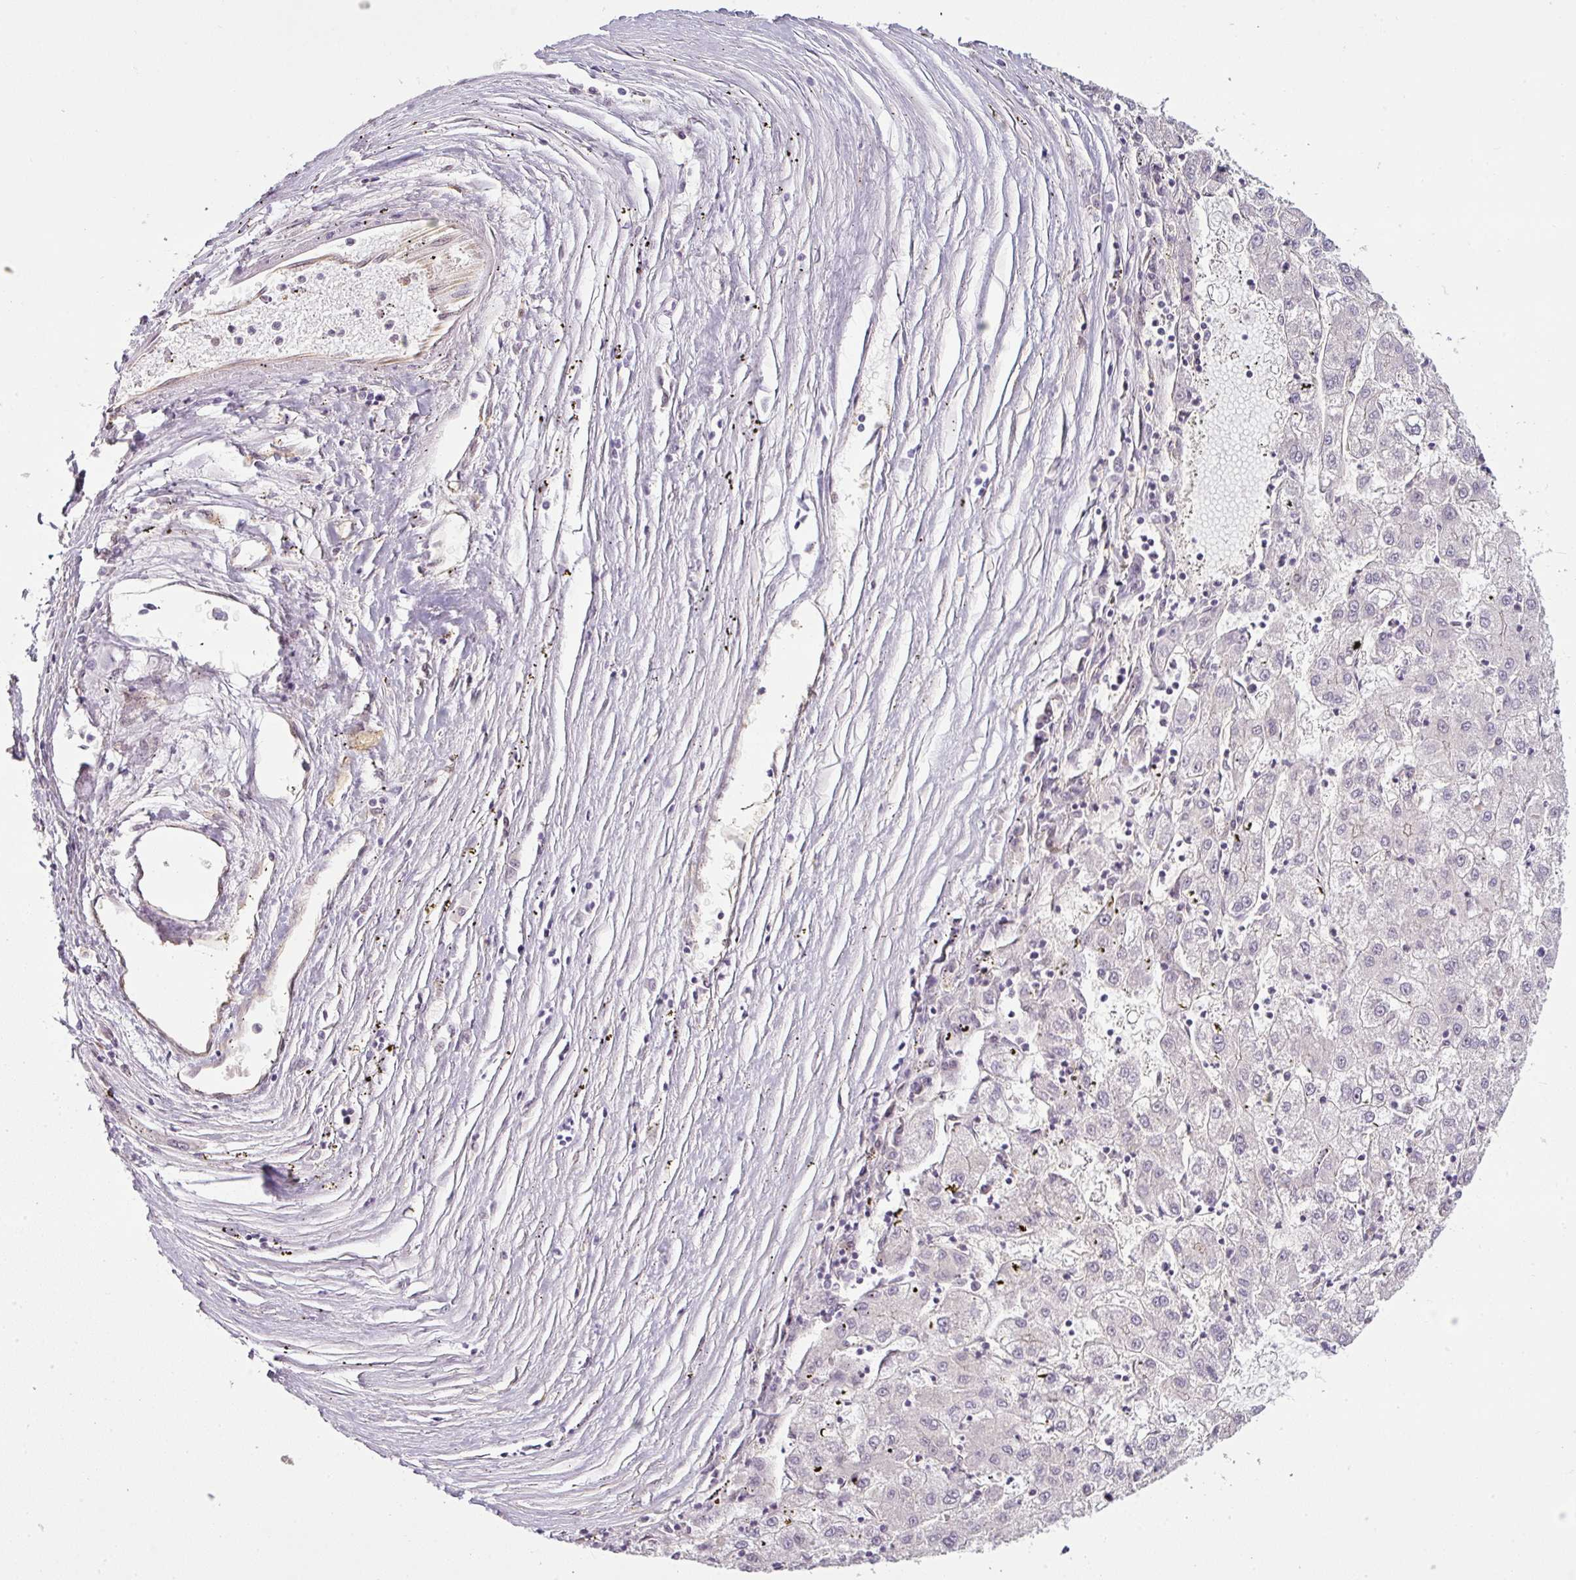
{"staining": {"intensity": "negative", "quantity": "none", "location": "none"}, "tissue": "liver cancer", "cell_type": "Tumor cells", "image_type": "cancer", "snomed": [{"axis": "morphology", "description": "Carcinoma, Hepatocellular, NOS"}, {"axis": "topography", "description": "Liver"}], "caption": "Liver cancer was stained to show a protein in brown. There is no significant positivity in tumor cells. (Brightfield microscopy of DAB (3,3'-diaminobenzidine) IHC at high magnification).", "gene": "ANKRD18A", "patient": {"sex": "male", "age": 72}}